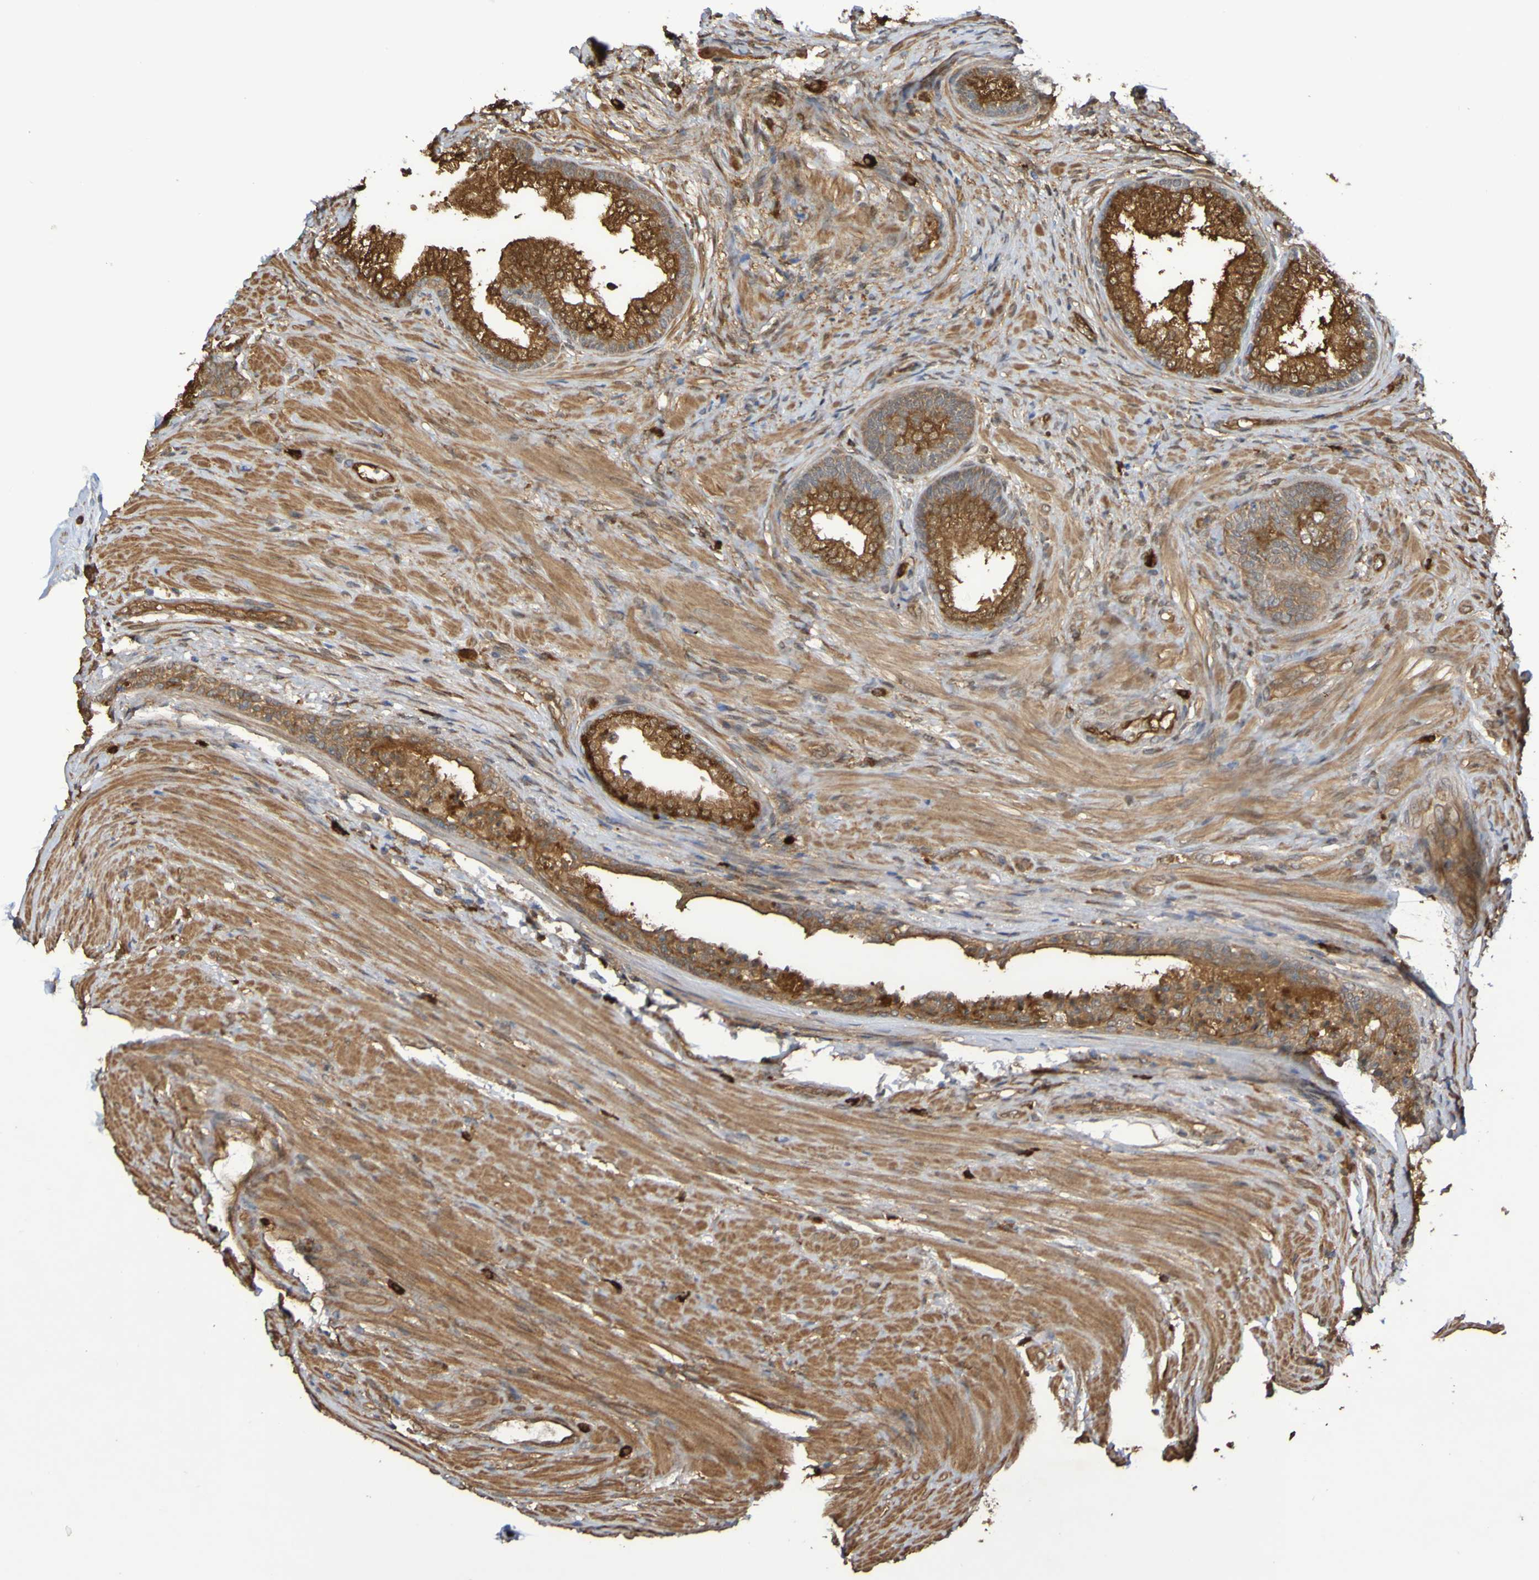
{"staining": {"intensity": "strong", "quantity": ">75%", "location": "cytoplasmic/membranous"}, "tissue": "prostate", "cell_type": "Glandular cells", "image_type": "normal", "snomed": [{"axis": "morphology", "description": "Normal tissue, NOS"}, {"axis": "topography", "description": "Prostate"}], "caption": "A histopathology image showing strong cytoplasmic/membranous expression in approximately >75% of glandular cells in normal prostate, as visualized by brown immunohistochemical staining.", "gene": "SERPINB6", "patient": {"sex": "male", "age": 76}}